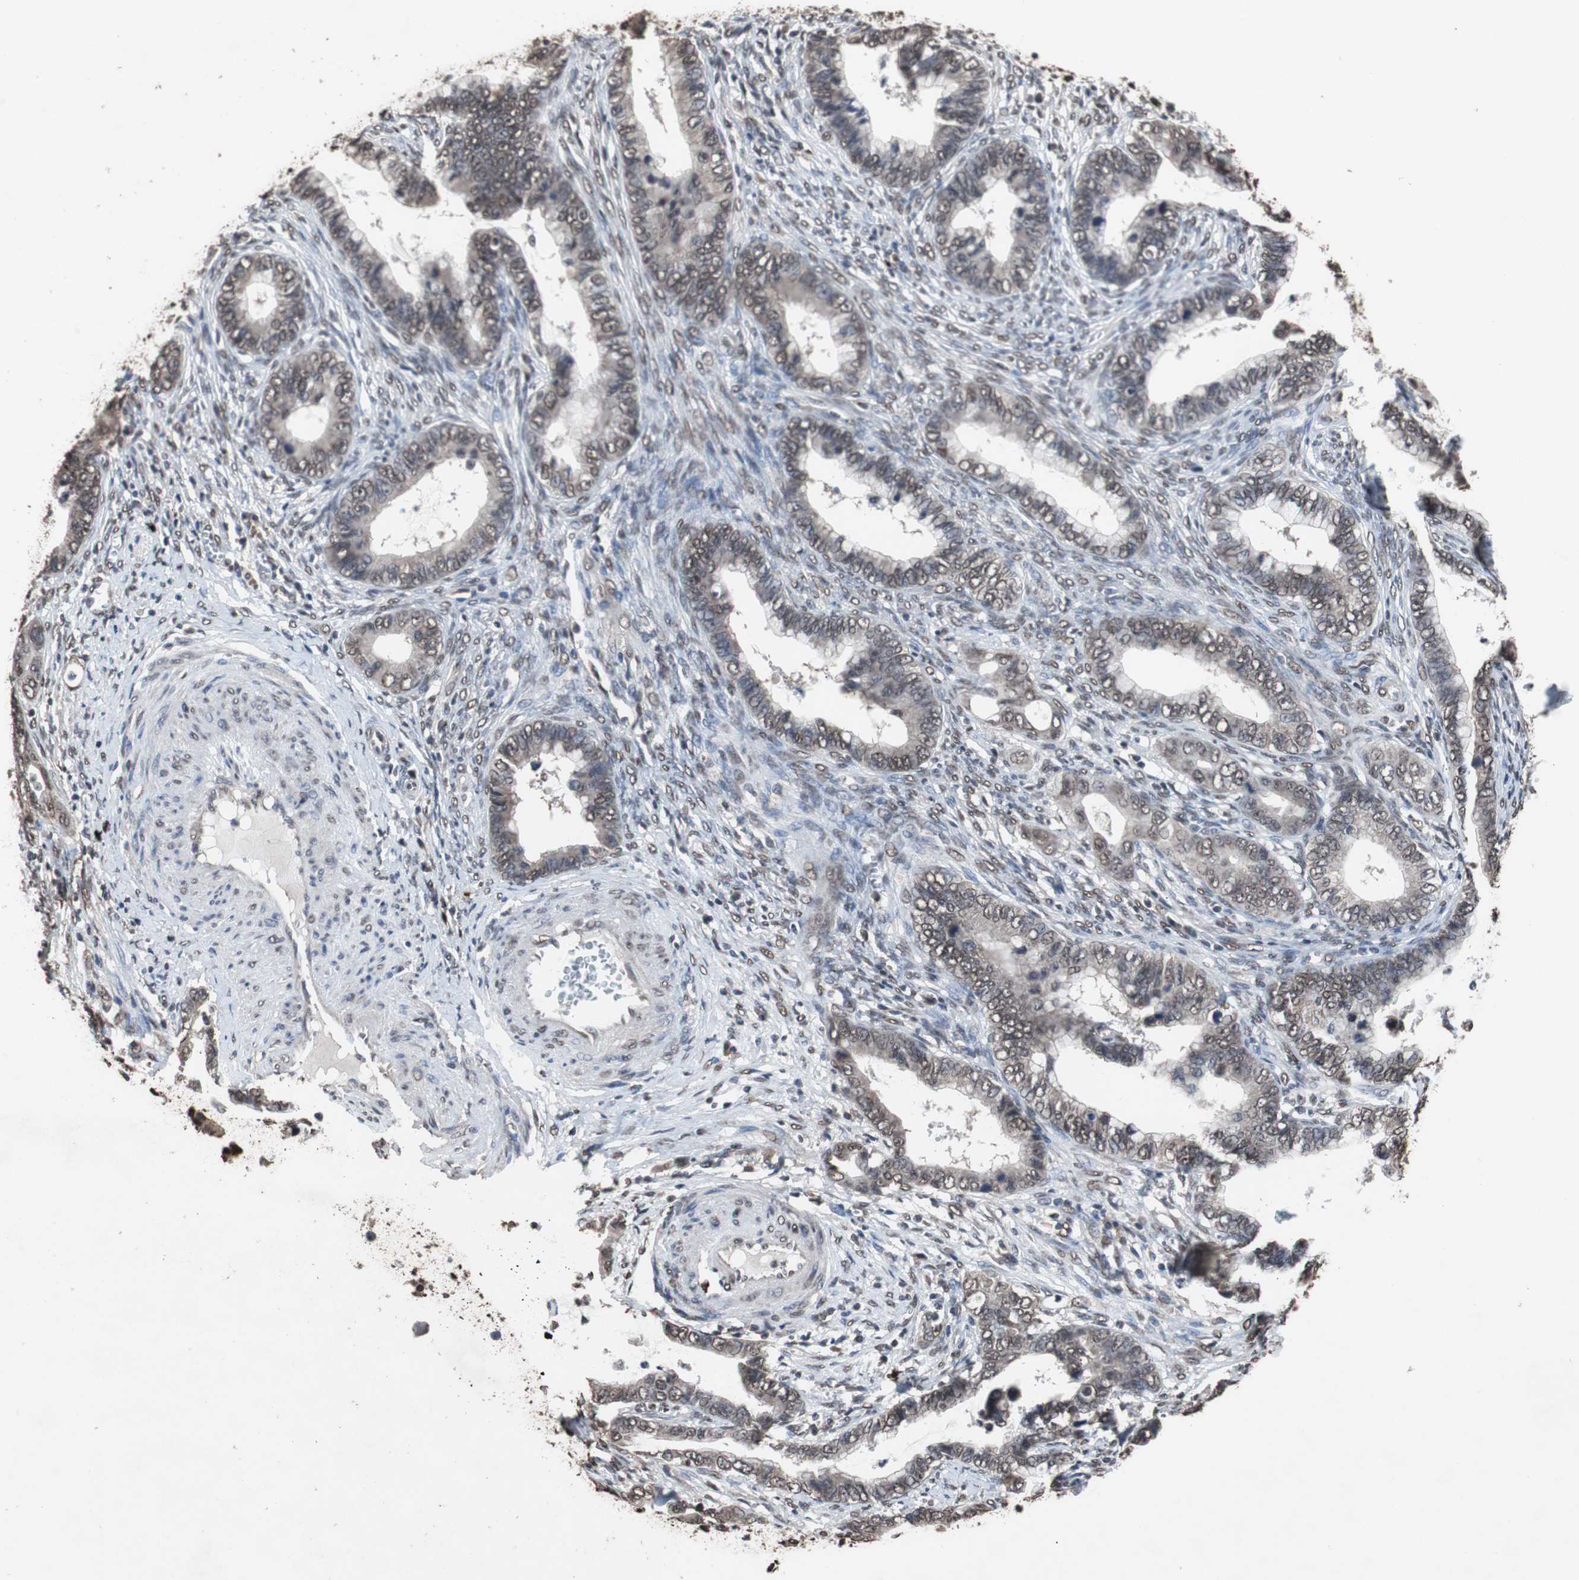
{"staining": {"intensity": "weak", "quantity": ">75%", "location": "cytoplasmic/membranous,nuclear"}, "tissue": "cervical cancer", "cell_type": "Tumor cells", "image_type": "cancer", "snomed": [{"axis": "morphology", "description": "Adenocarcinoma, NOS"}, {"axis": "topography", "description": "Cervix"}], "caption": "A low amount of weak cytoplasmic/membranous and nuclear positivity is present in about >75% of tumor cells in cervical cancer (adenocarcinoma) tissue. (Stains: DAB in brown, nuclei in blue, Microscopy: brightfield microscopy at high magnification).", "gene": "MED27", "patient": {"sex": "female", "age": 44}}